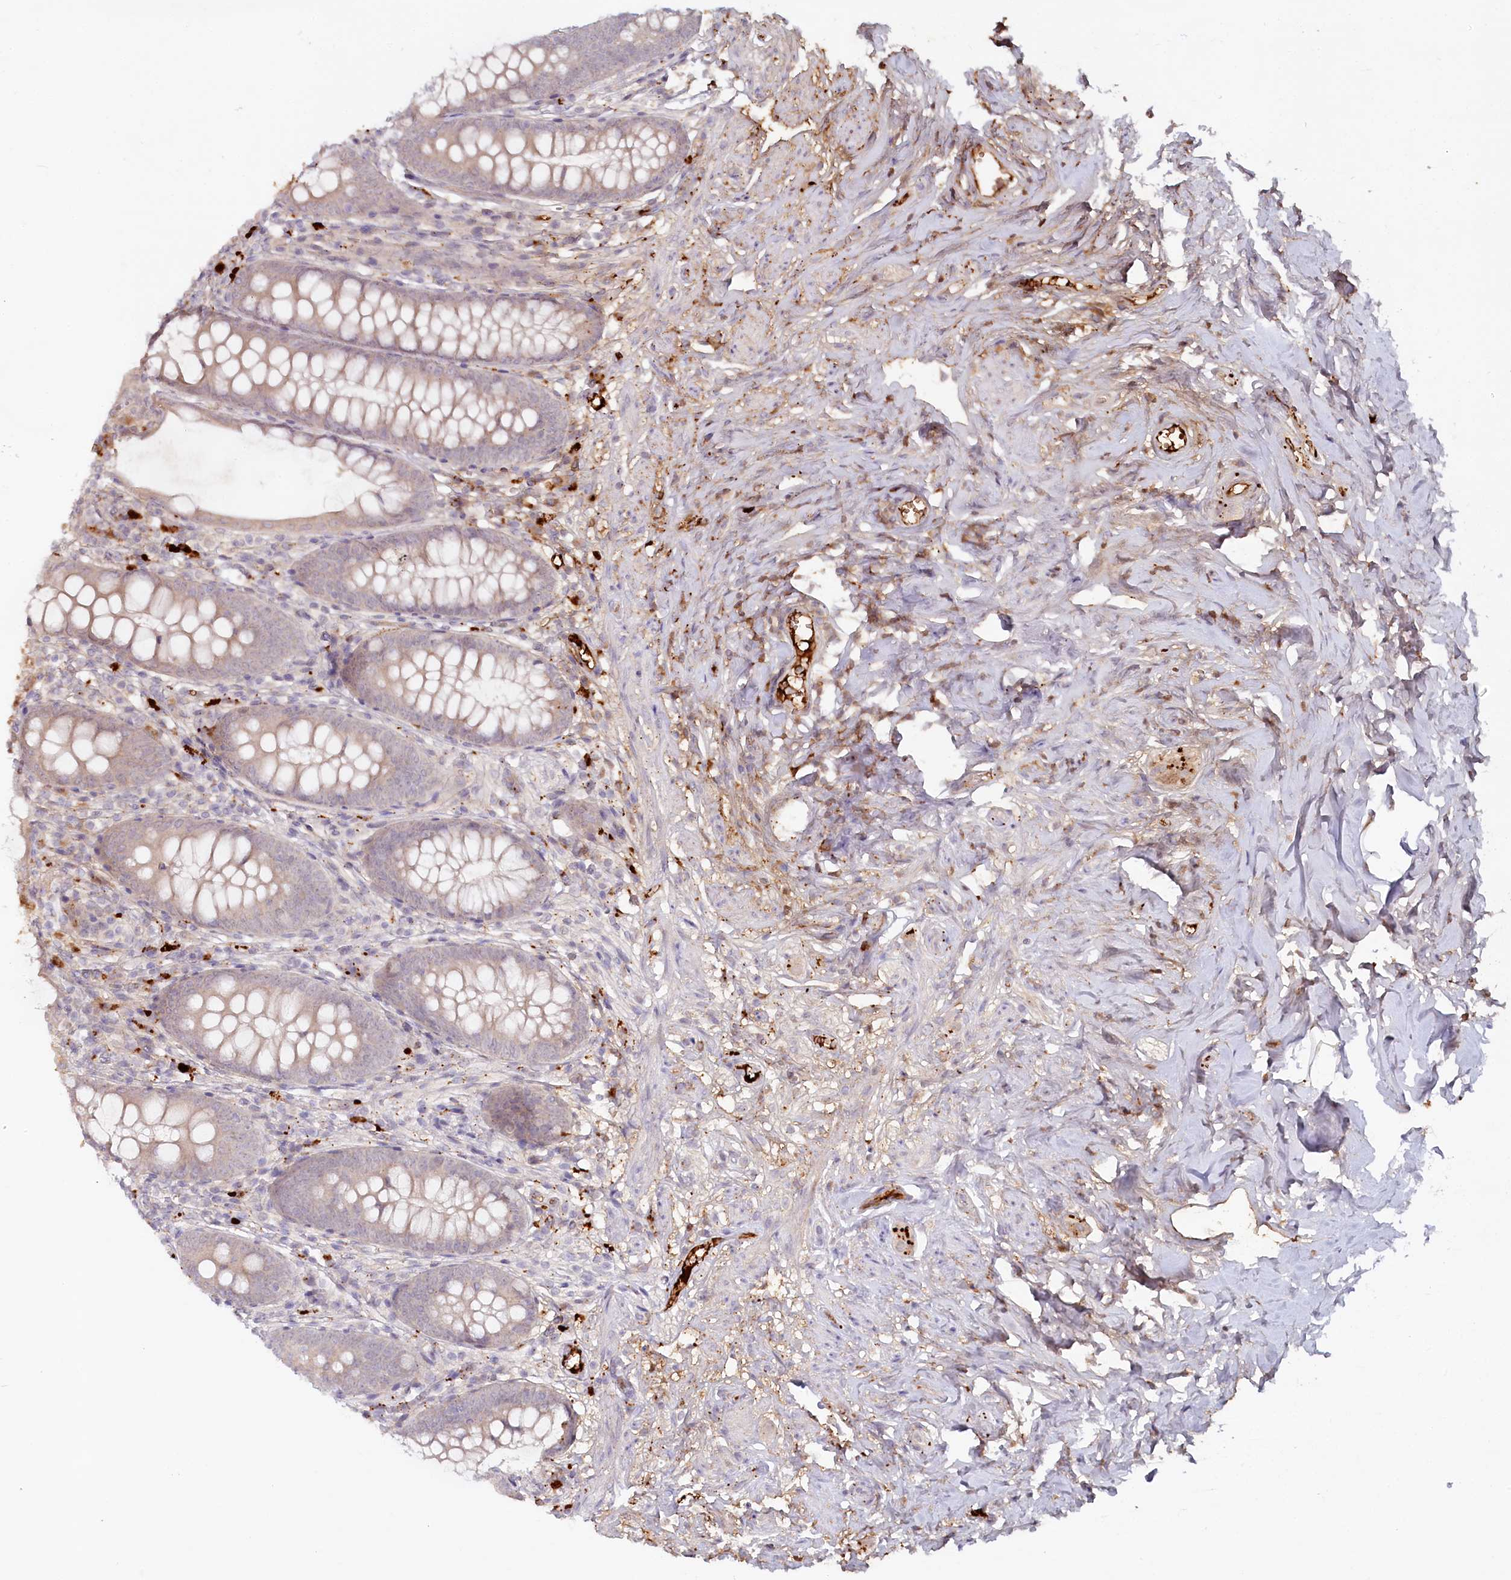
{"staining": {"intensity": "weak", "quantity": "25%-75%", "location": "cytoplasmic/membranous"}, "tissue": "appendix", "cell_type": "Glandular cells", "image_type": "normal", "snomed": [{"axis": "morphology", "description": "Normal tissue, NOS"}, {"axis": "topography", "description": "Appendix"}], "caption": "Benign appendix was stained to show a protein in brown. There is low levels of weak cytoplasmic/membranous positivity in approximately 25%-75% of glandular cells. (Stains: DAB in brown, nuclei in blue, Microscopy: brightfield microscopy at high magnification).", "gene": "PSAPL1", "patient": {"sex": "female", "age": 51}}